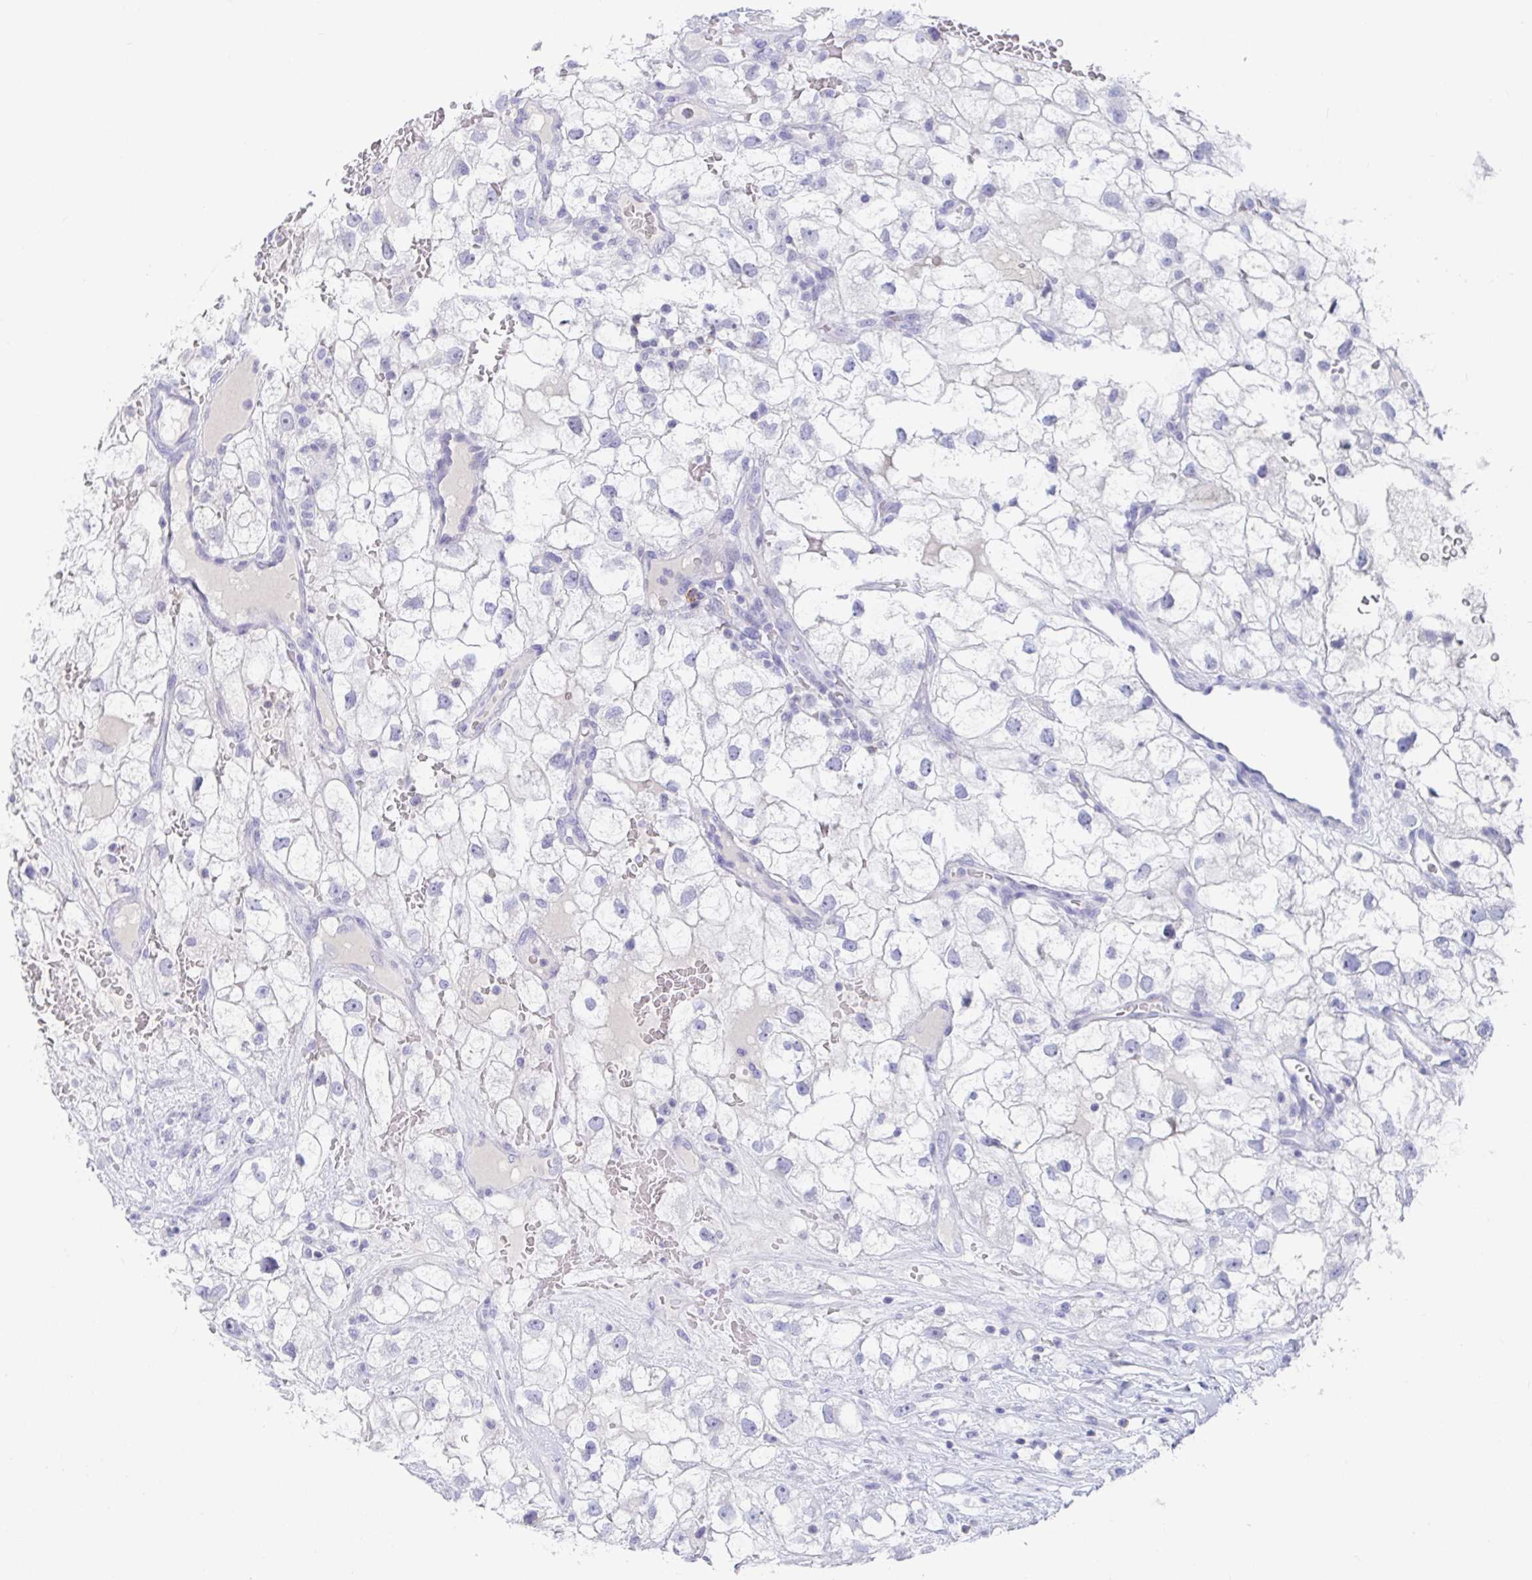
{"staining": {"intensity": "negative", "quantity": "none", "location": "none"}, "tissue": "renal cancer", "cell_type": "Tumor cells", "image_type": "cancer", "snomed": [{"axis": "morphology", "description": "Adenocarcinoma, NOS"}, {"axis": "topography", "description": "Kidney"}], "caption": "This micrograph is of renal adenocarcinoma stained with IHC to label a protein in brown with the nuclei are counter-stained blue. There is no expression in tumor cells. (Brightfield microscopy of DAB immunohistochemistry at high magnification).", "gene": "PLA2G1B", "patient": {"sex": "male", "age": 59}}